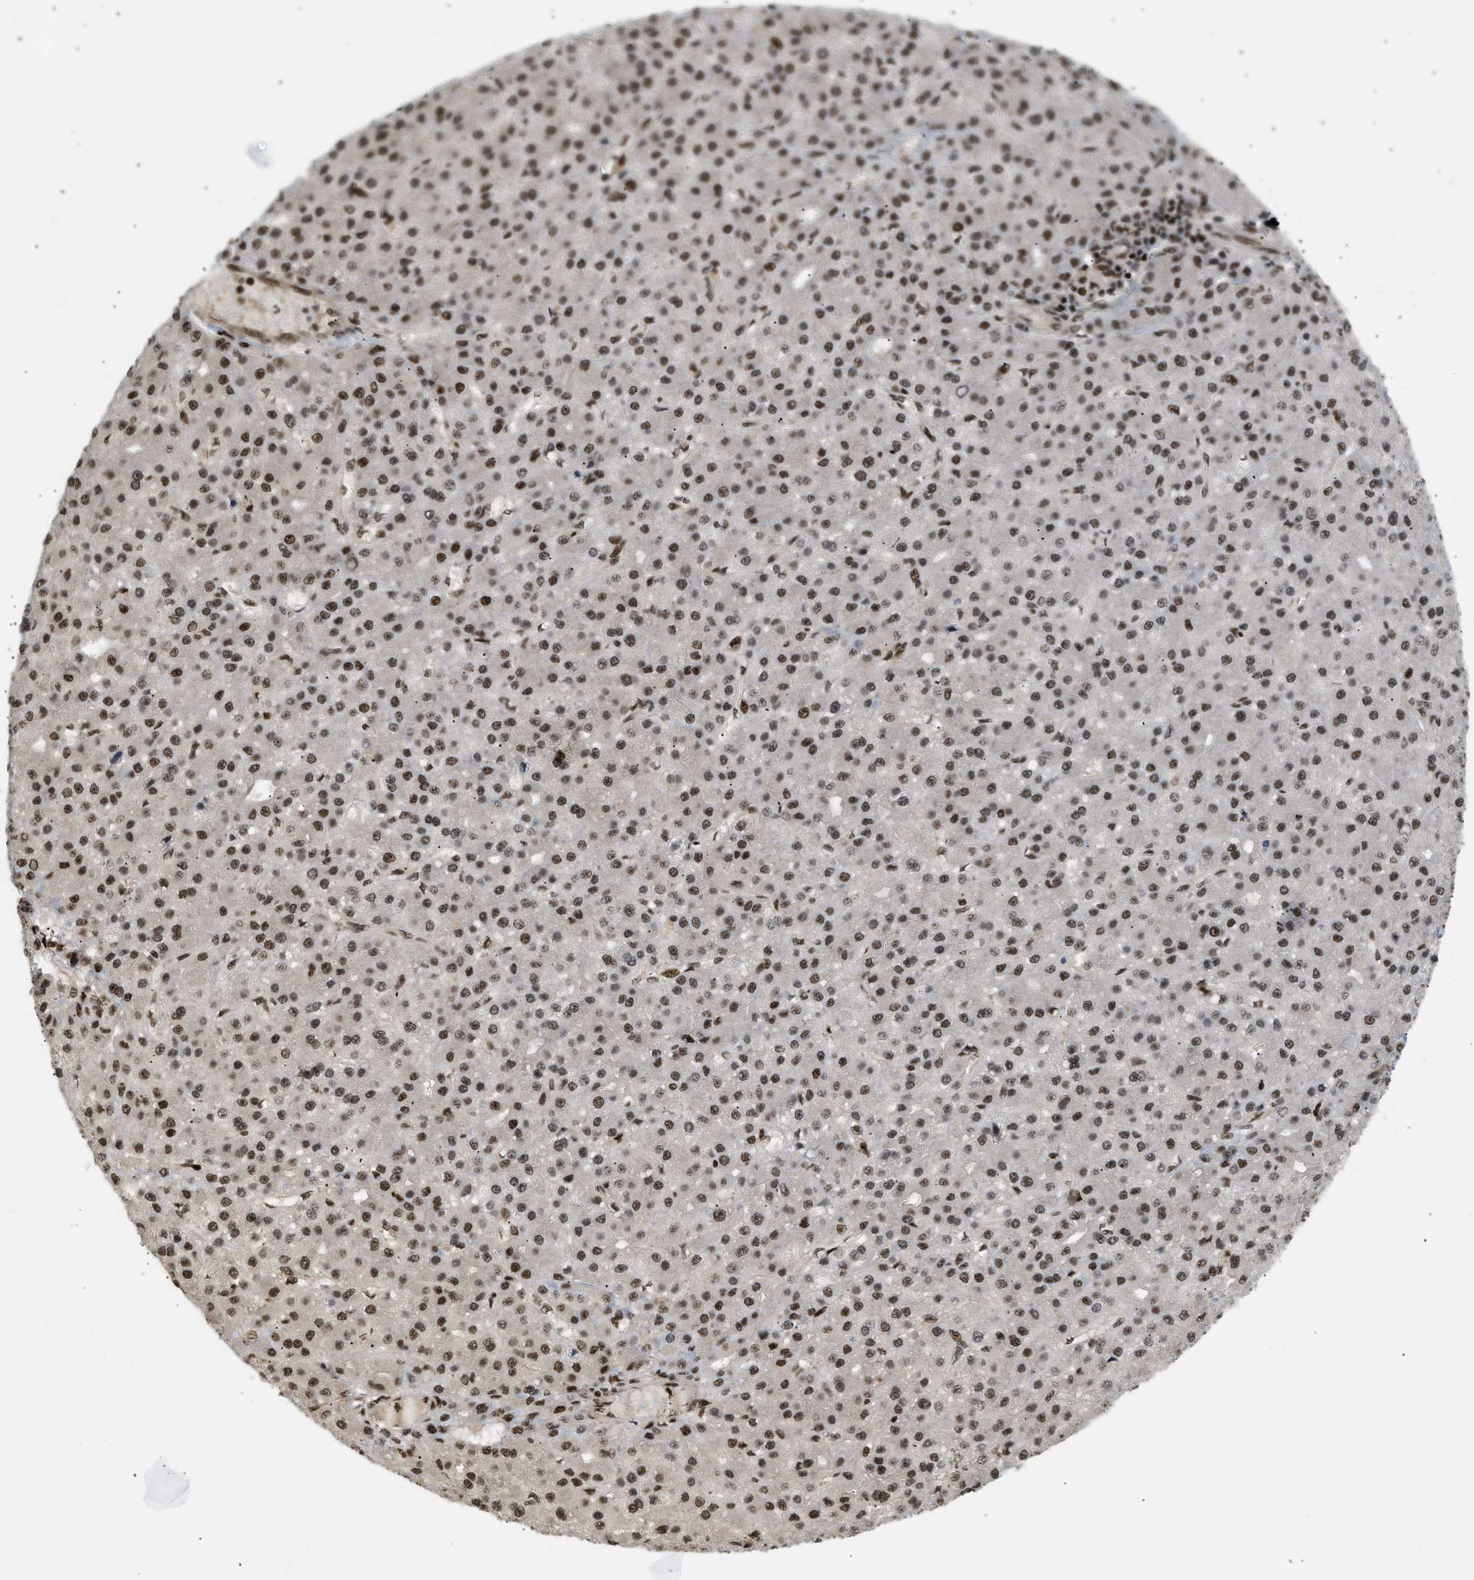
{"staining": {"intensity": "strong", "quantity": ">75%", "location": "nuclear"}, "tissue": "liver cancer", "cell_type": "Tumor cells", "image_type": "cancer", "snomed": [{"axis": "morphology", "description": "Carcinoma, Hepatocellular, NOS"}, {"axis": "topography", "description": "Liver"}], "caption": "The image reveals a brown stain indicating the presence of a protein in the nuclear of tumor cells in liver cancer (hepatocellular carcinoma).", "gene": "RBM5", "patient": {"sex": "male", "age": 67}}